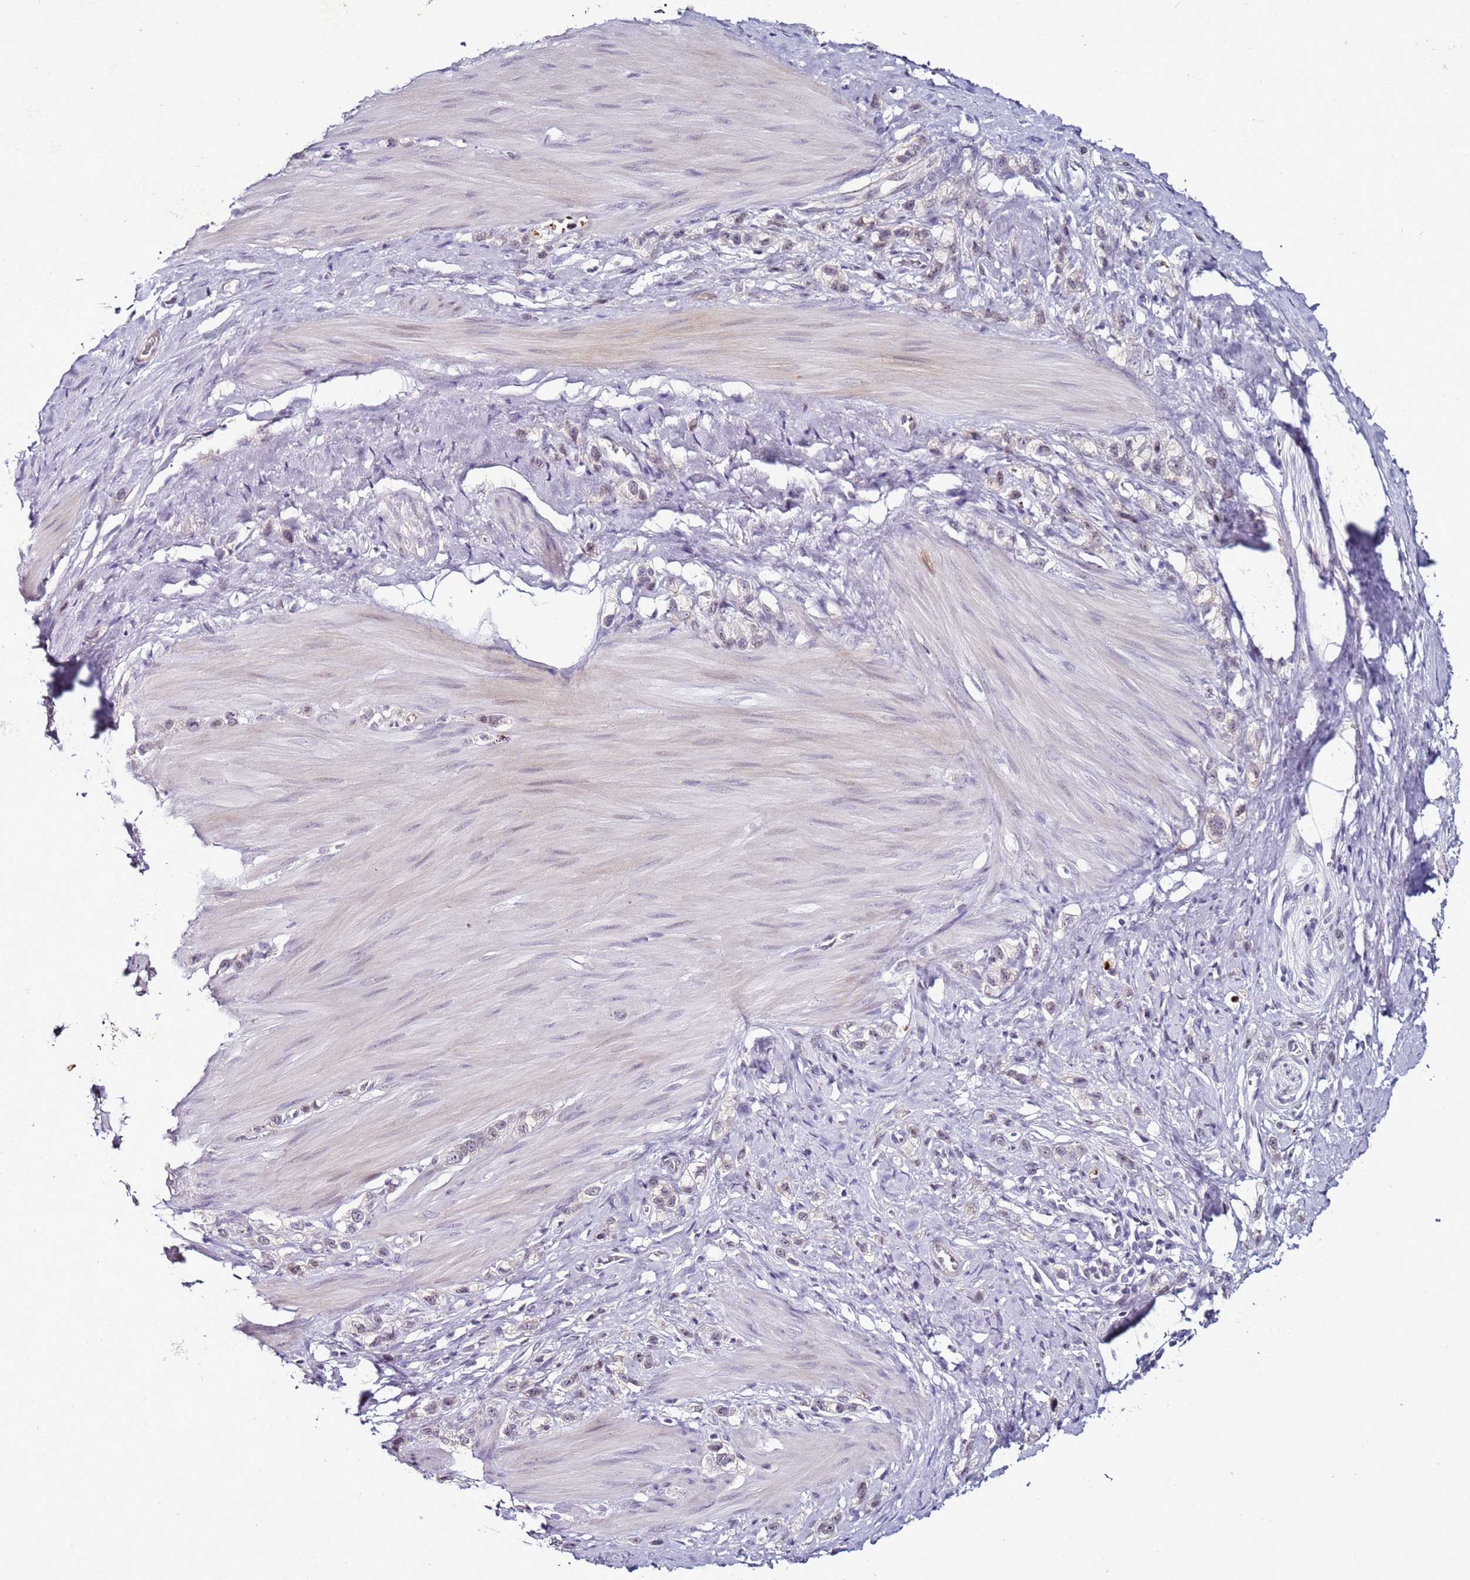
{"staining": {"intensity": "negative", "quantity": "none", "location": "none"}, "tissue": "stomach cancer", "cell_type": "Tumor cells", "image_type": "cancer", "snomed": [{"axis": "morphology", "description": "Adenocarcinoma, NOS"}, {"axis": "topography", "description": "Stomach"}], "caption": "Immunohistochemistry image of adenocarcinoma (stomach) stained for a protein (brown), which reveals no expression in tumor cells.", "gene": "PSMA7", "patient": {"sex": "female", "age": 65}}